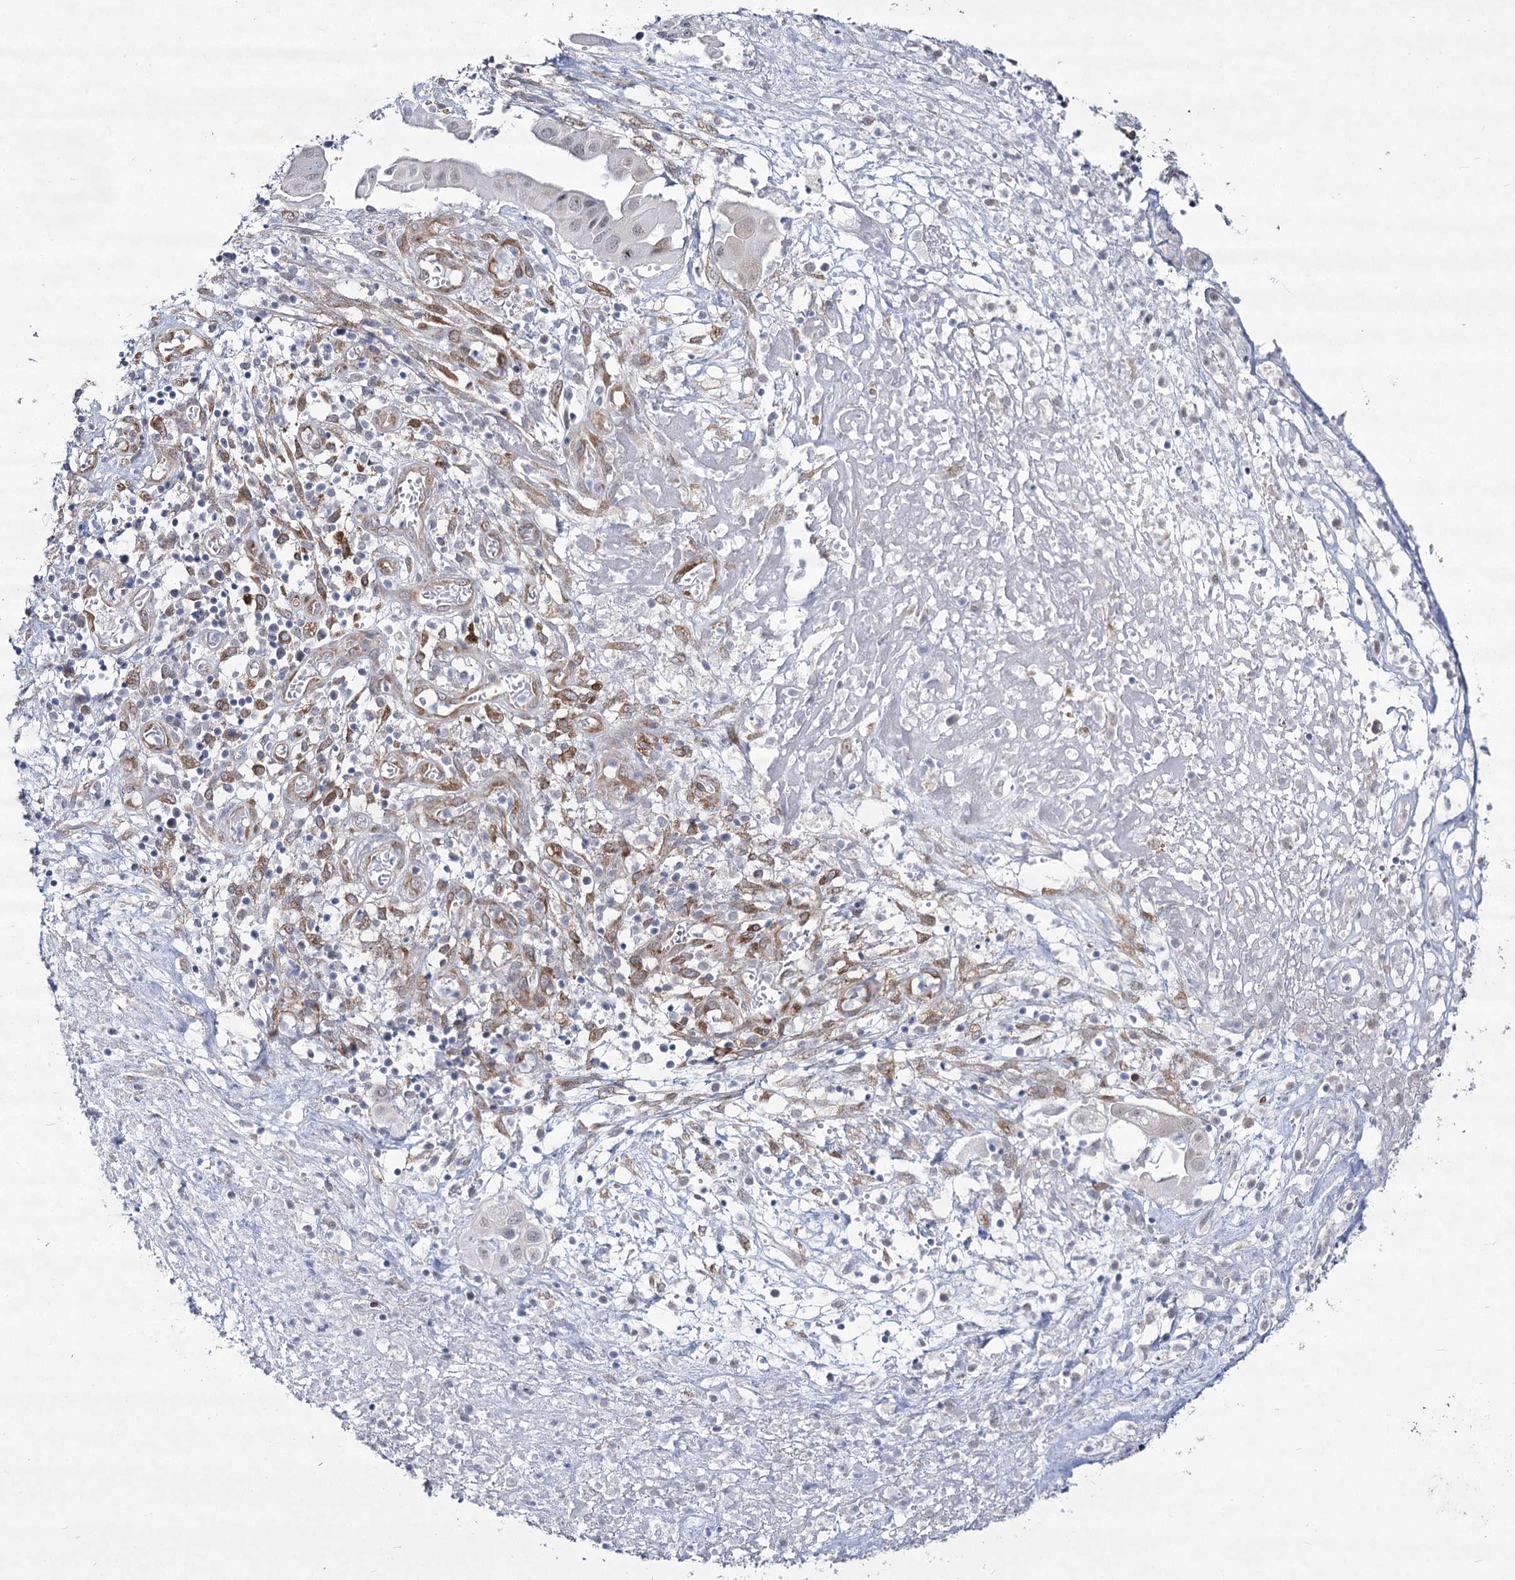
{"staining": {"intensity": "weak", "quantity": "<25%", "location": "nuclear"}, "tissue": "endometrial cancer", "cell_type": "Tumor cells", "image_type": "cancer", "snomed": [{"axis": "morphology", "description": "Adenocarcinoma, NOS"}, {"axis": "topography", "description": "Uterus"}, {"axis": "topography", "description": "Endometrium"}], "caption": "The IHC image has no significant expression in tumor cells of endometrial cancer (adenocarcinoma) tissue. (IHC, brightfield microscopy, high magnification).", "gene": "YBX3", "patient": {"sex": "female", "age": 70}}